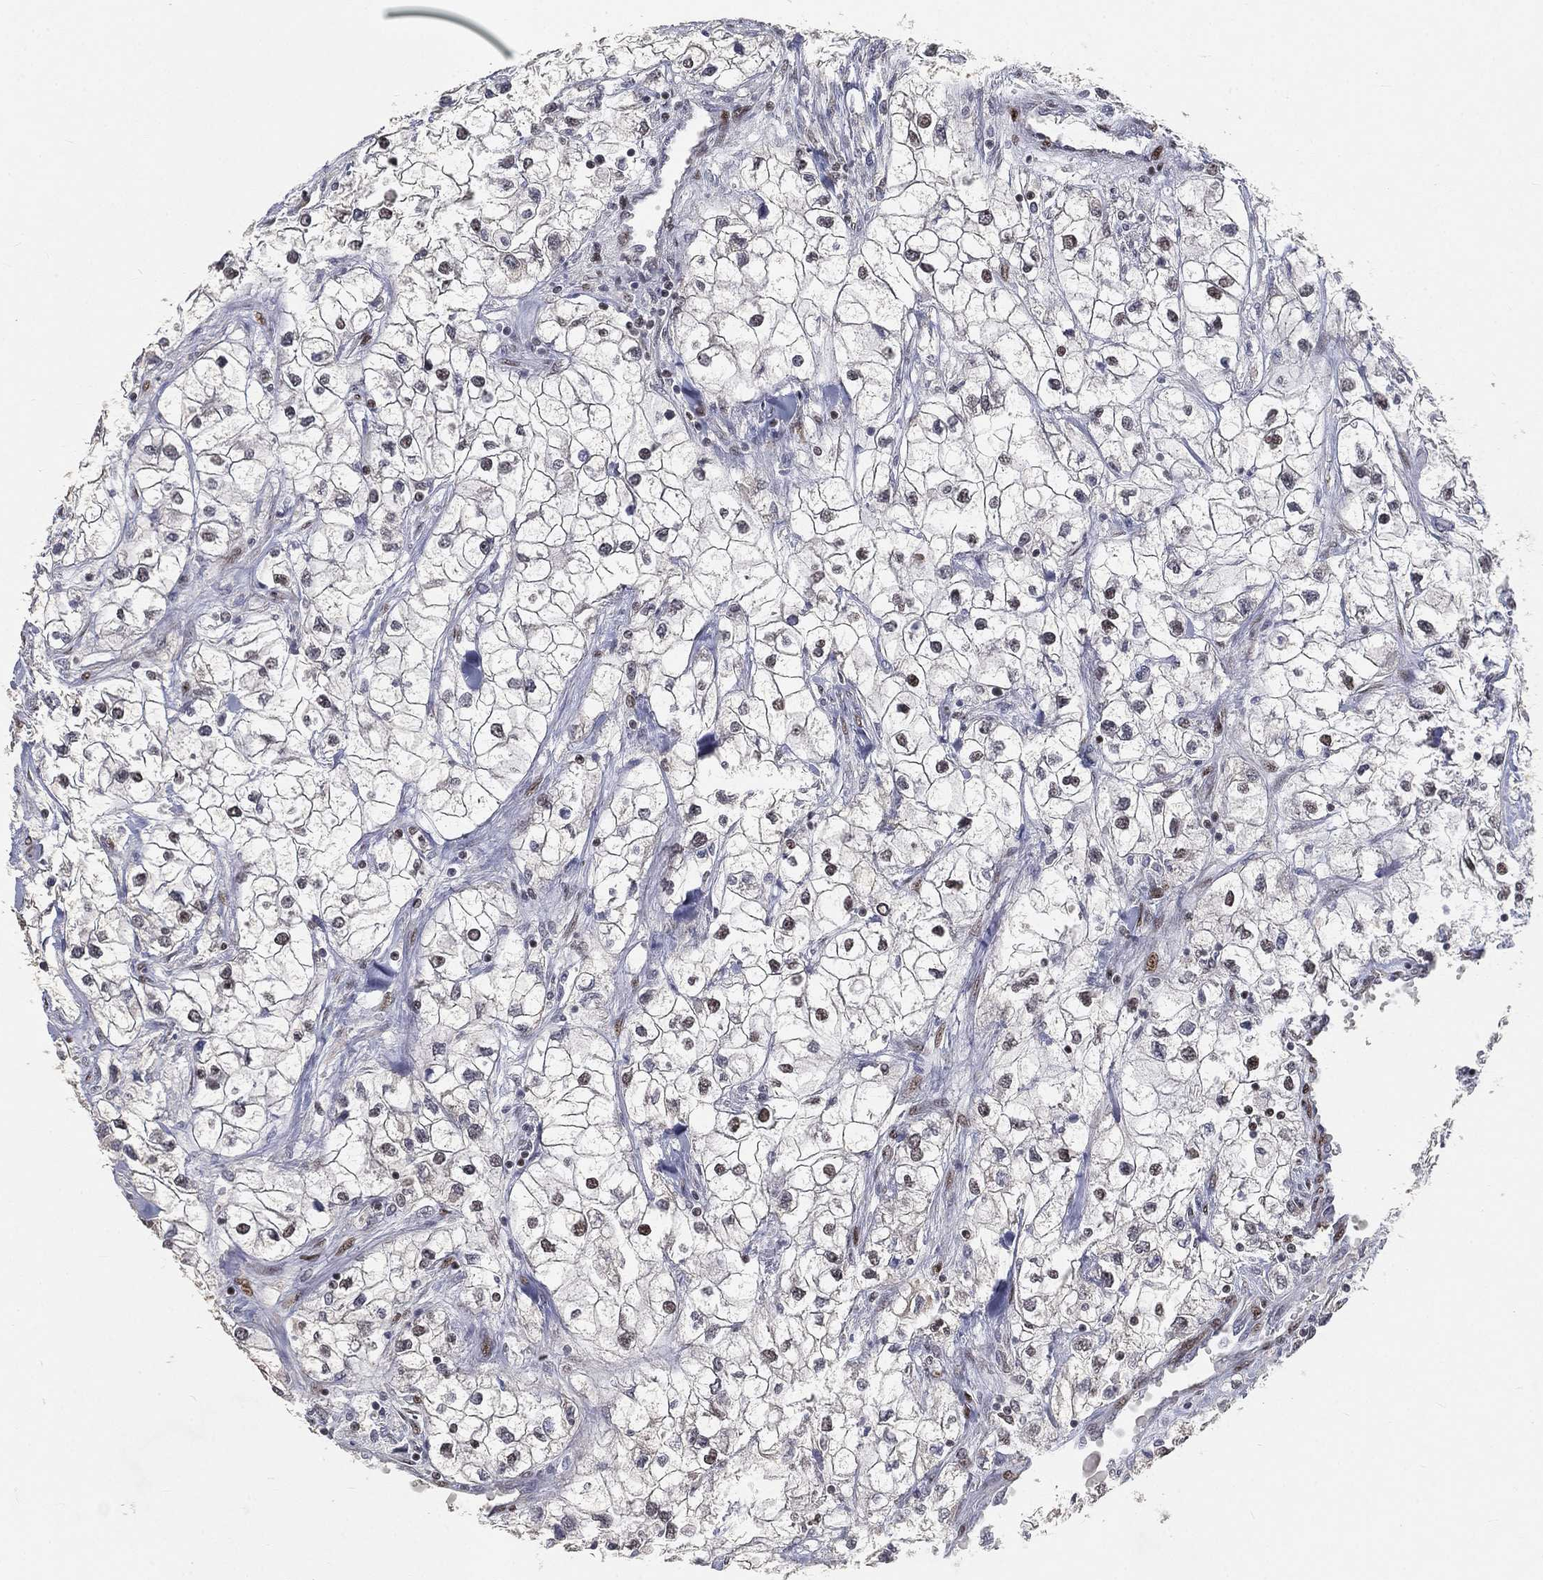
{"staining": {"intensity": "moderate", "quantity": "<25%", "location": "nuclear"}, "tissue": "renal cancer", "cell_type": "Tumor cells", "image_type": "cancer", "snomed": [{"axis": "morphology", "description": "Adenocarcinoma, NOS"}, {"axis": "topography", "description": "Kidney"}], "caption": "A high-resolution image shows IHC staining of renal cancer (adenocarcinoma), which shows moderate nuclear staining in about <25% of tumor cells.", "gene": "CRTC3", "patient": {"sex": "male", "age": 59}}